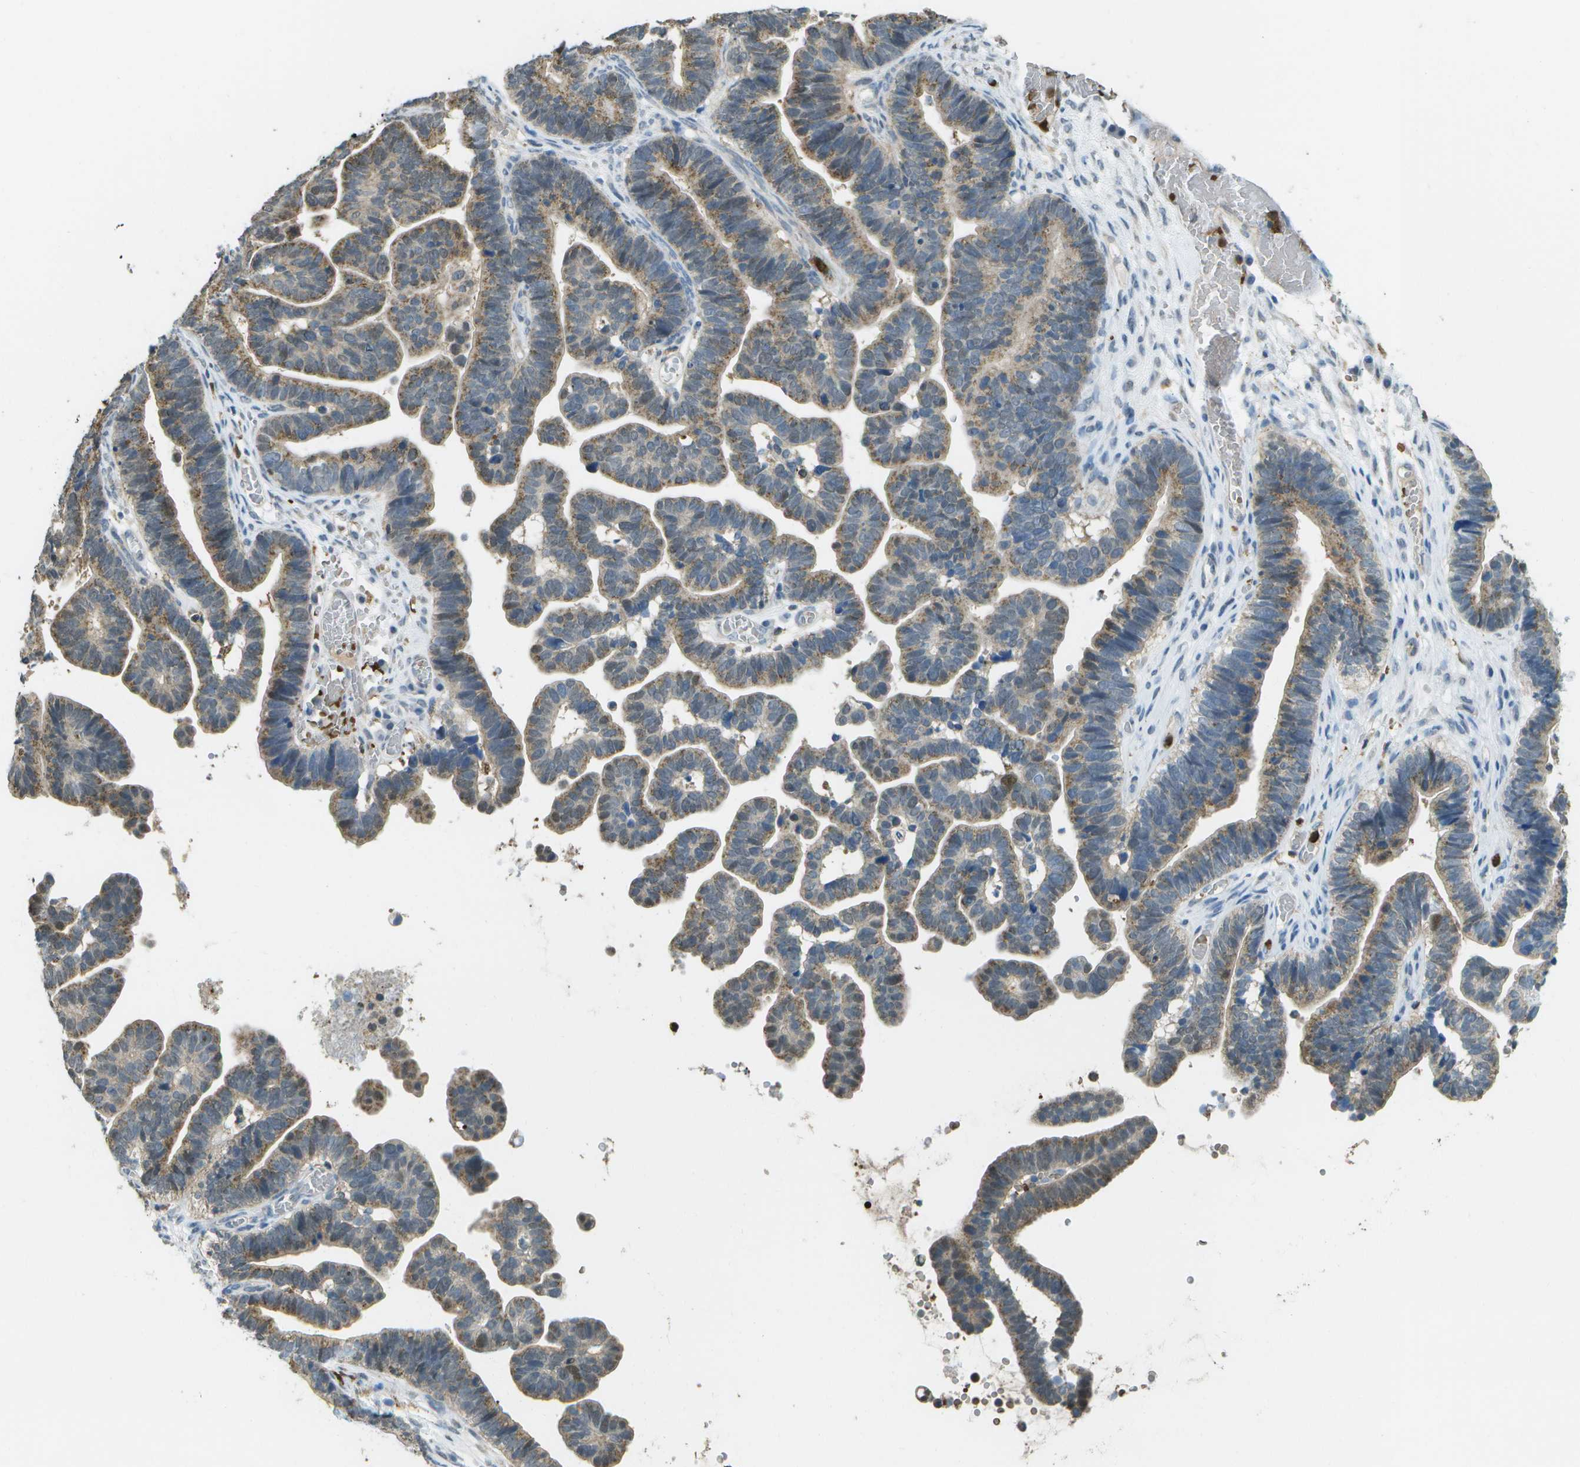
{"staining": {"intensity": "moderate", "quantity": ">75%", "location": "cytoplasmic/membranous,nuclear"}, "tissue": "ovarian cancer", "cell_type": "Tumor cells", "image_type": "cancer", "snomed": [{"axis": "morphology", "description": "Cystadenocarcinoma, serous, NOS"}, {"axis": "topography", "description": "Ovary"}], "caption": "A brown stain labels moderate cytoplasmic/membranous and nuclear staining of a protein in serous cystadenocarcinoma (ovarian) tumor cells. The protein of interest is shown in brown color, while the nuclei are stained blue.", "gene": "CACHD1", "patient": {"sex": "female", "age": 56}}